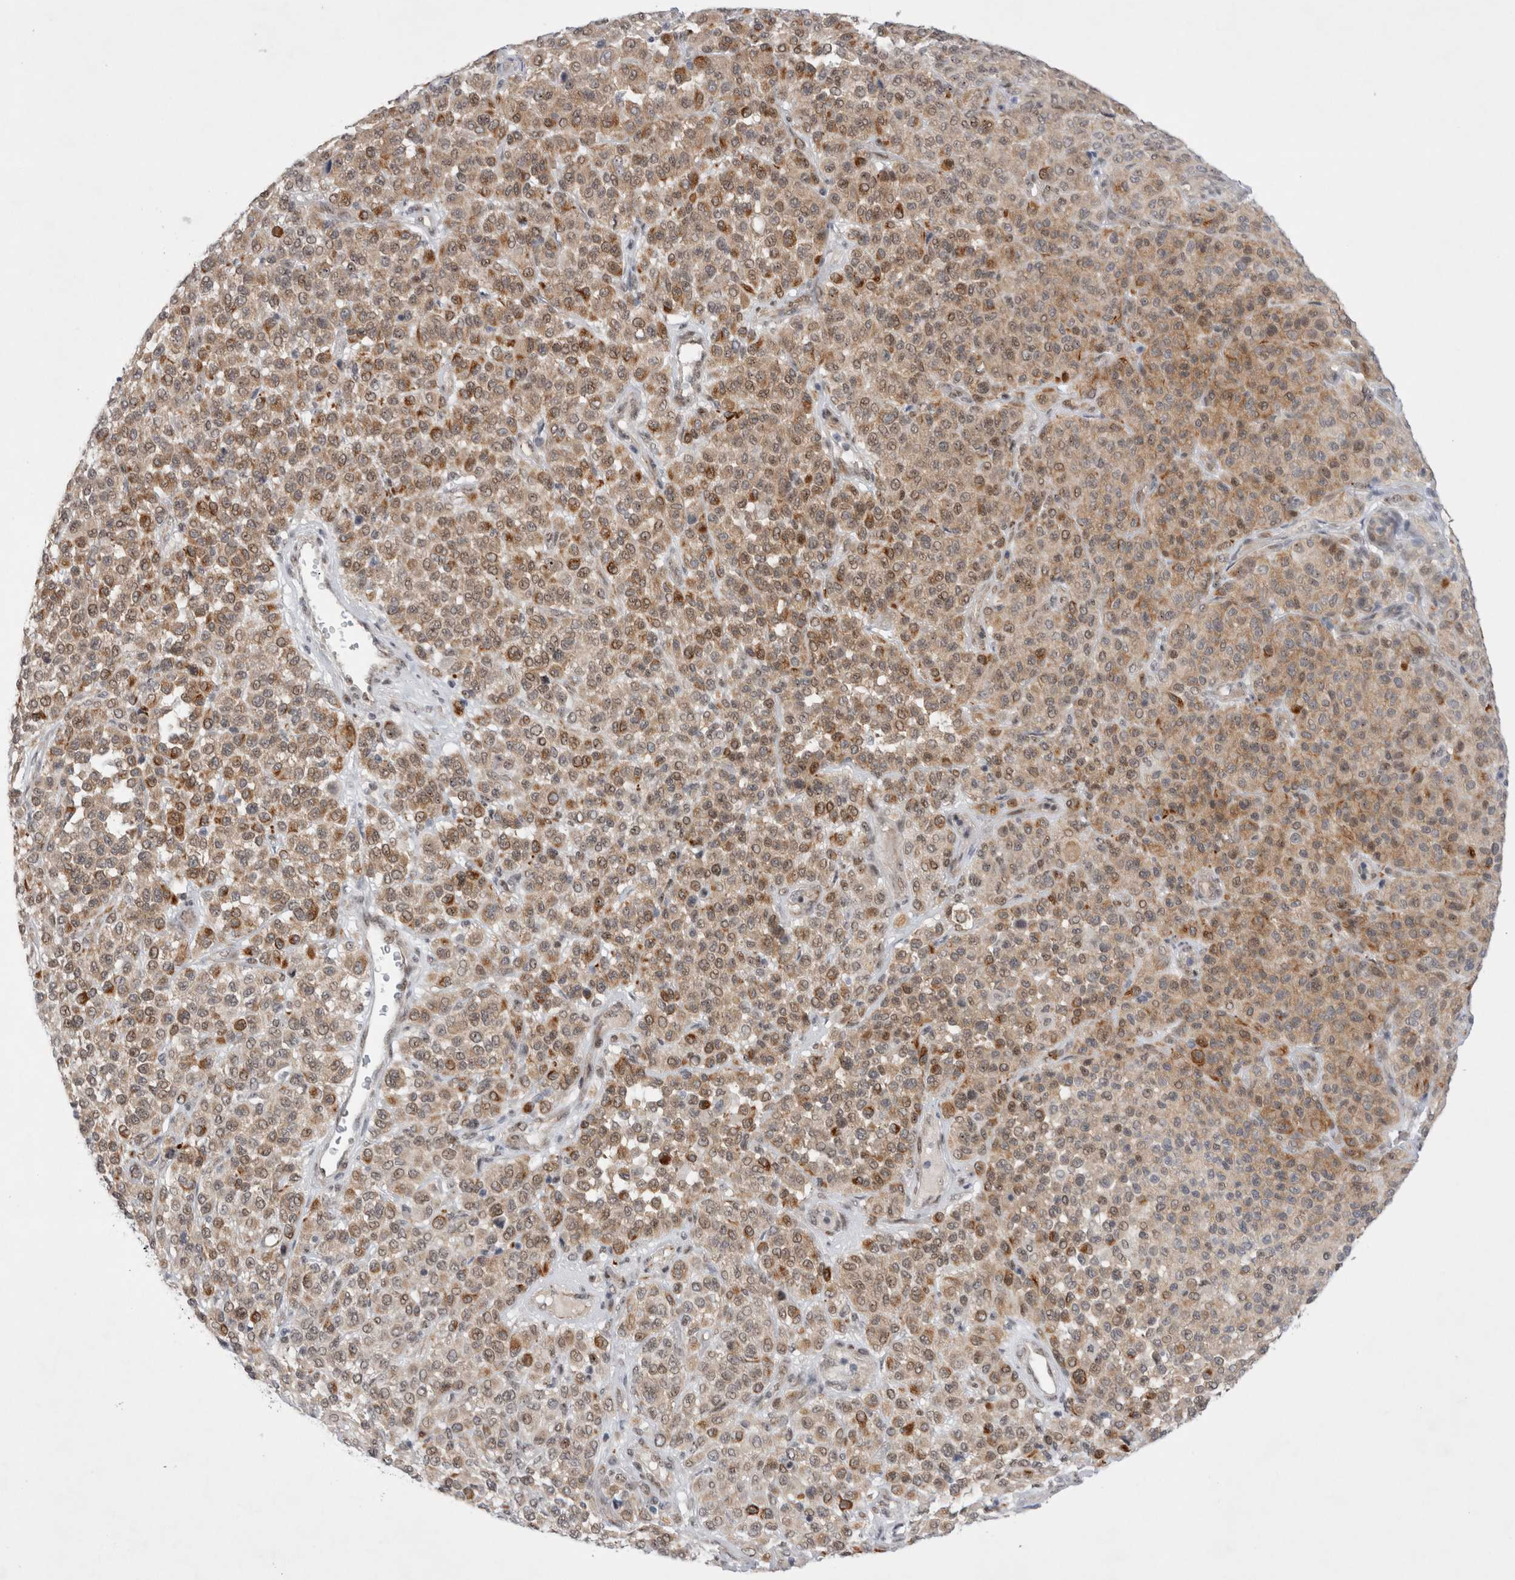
{"staining": {"intensity": "moderate", "quantity": ">75%", "location": "cytoplasmic/membranous"}, "tissue": "melanoma", "cell_type": "Tumor cells", "image_type": "cancer", "snomed": [{"axis": "morphology", "description": "Malignant melanoma, Metastatic site"}, {"axis": "topography", "description": "Pancreas"}], "caption": "Melanoma tissue exhibits moderate cytoplasmic/membranous positivity in approximately >75% of tumor cells", "gene": "WIPF2", "patient": {"sex": "female", "age": 30}}